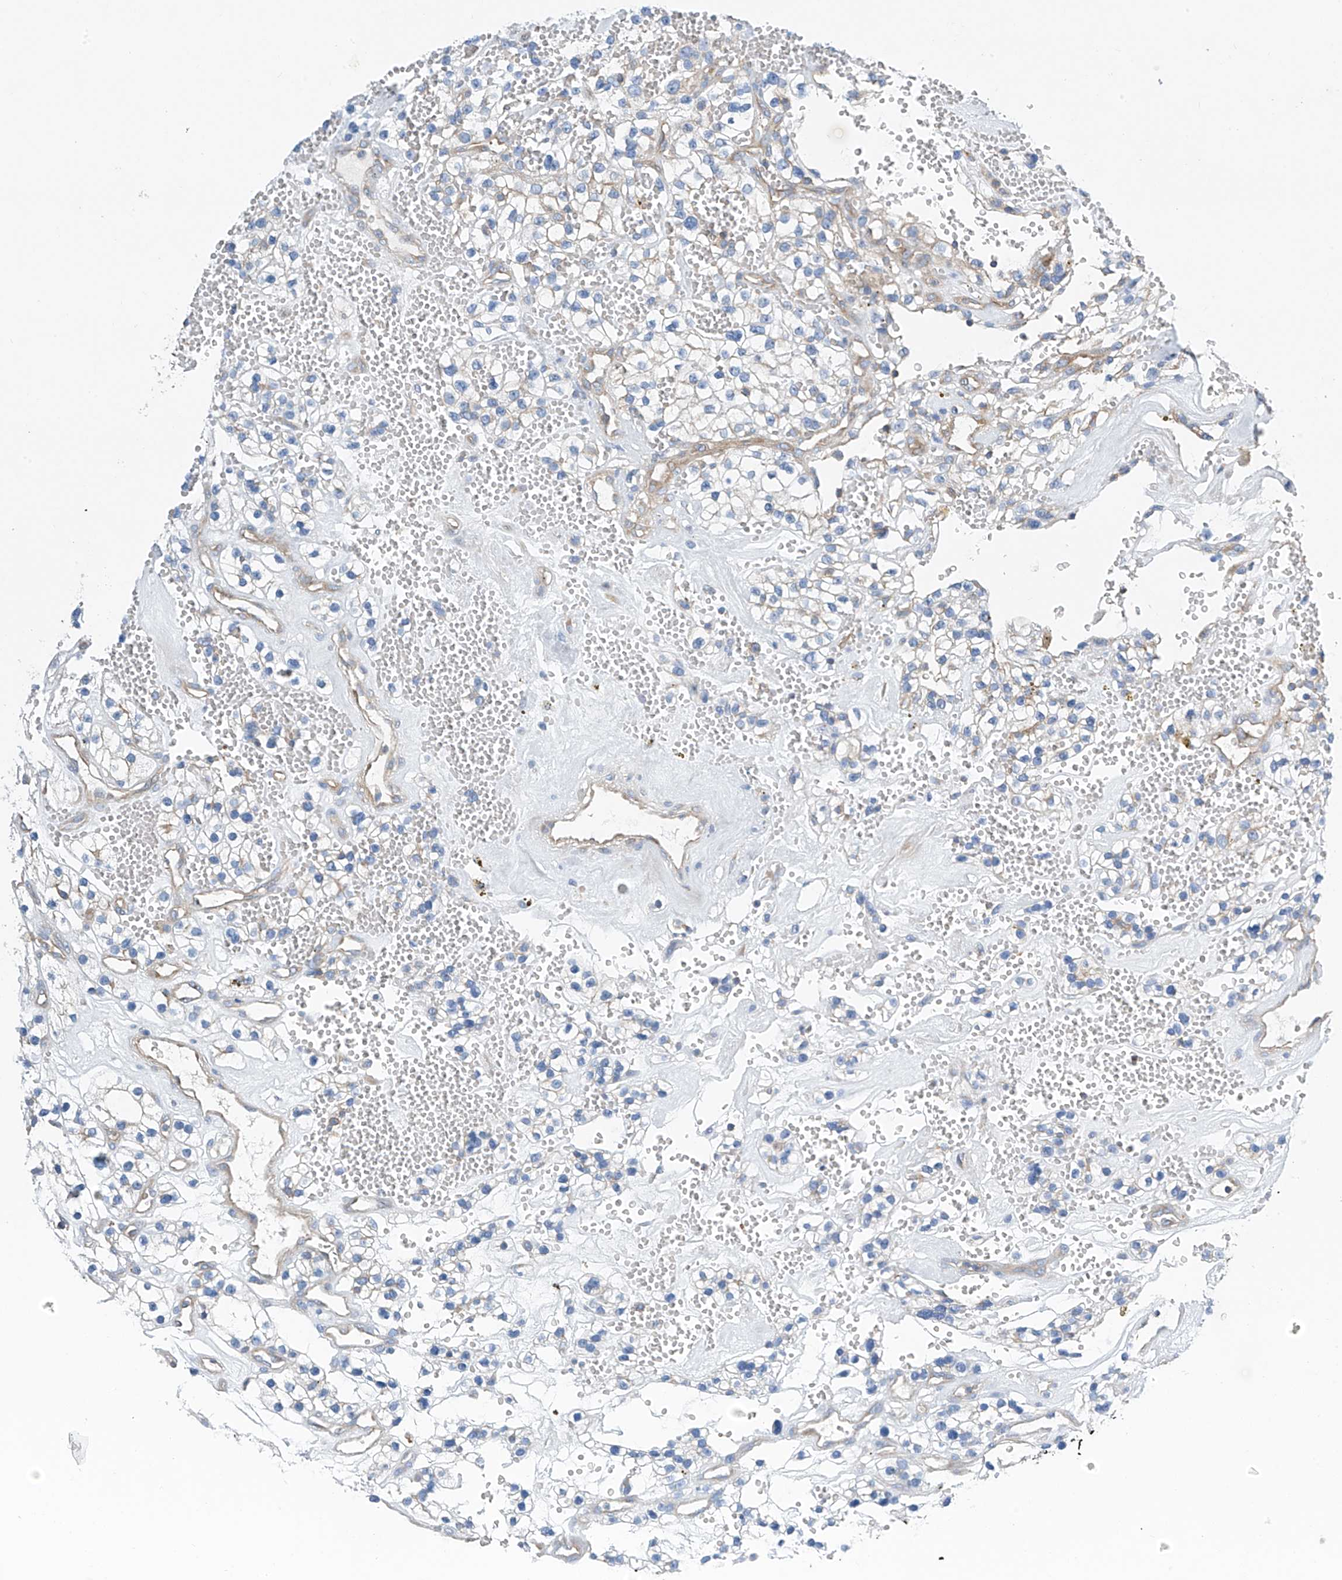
{"staining": {"intensity": "negative", "quantity": "none", "location": "none"}, "tissue": "renal cancer", "cell_type": "Tumor cells", "image_type": "cancer", "snomed": [{"axis": "morphology", "description": "Adenocarcinoma, NOS"}, {"axis": "topography", "description": "Kidney"}], "caption": "Renal adenocarcinoma was stained to show a protein in brown. There is no significant expression in tumor cells. (Stains: DAB (3,3'-diaminobenzidine) IHC with hematoxylin counter stain, Microscopy: brightfield microscopy at high magnification).", "gene": "SLC1A5", "patient": {"sex": "female", "age": 57}}